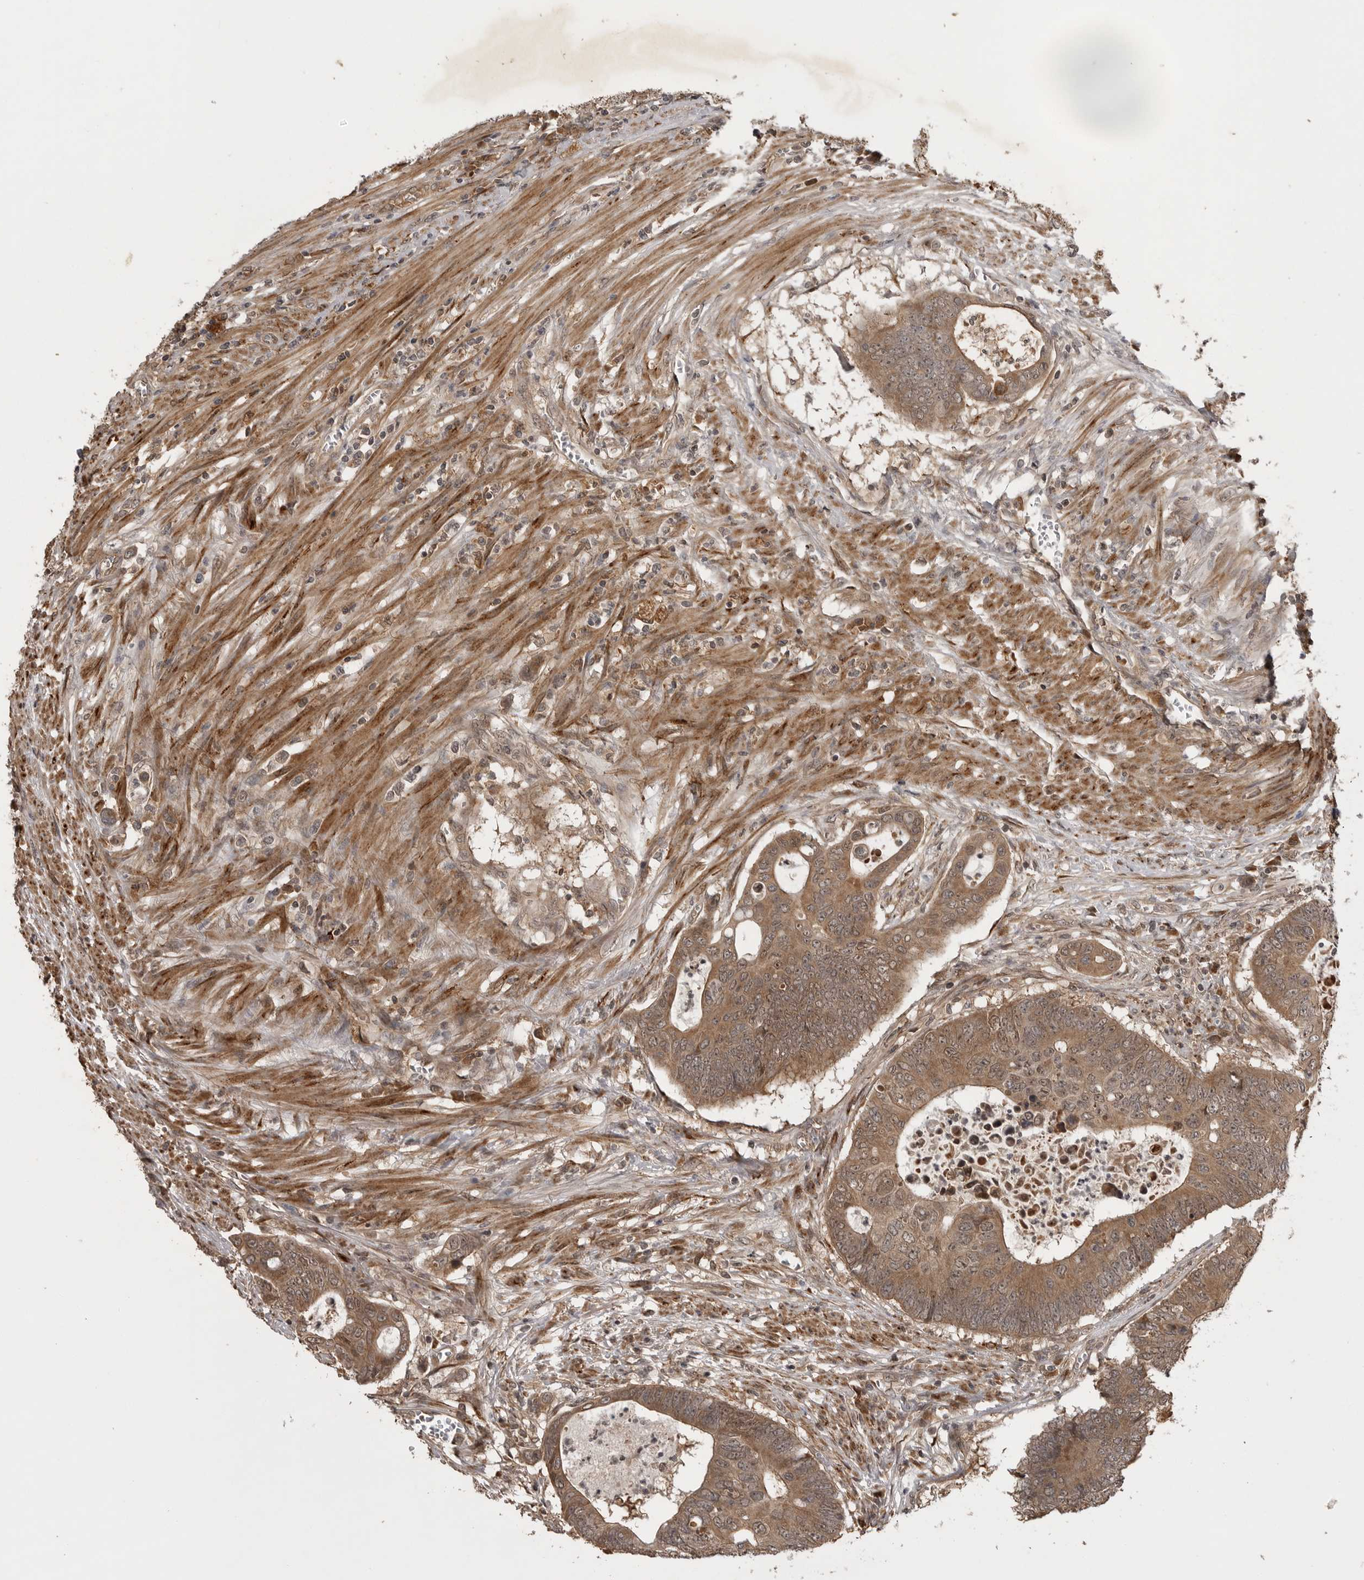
{"staining": {"intensity": "moderate", "quantity": ">75%", "location": "cytoplasmic/membranous,nuclear"}, "tissue": "colorectal cancer", "cell_type": "Tumor cells", "image_type": "cancer", "snomed": [{"axis": "morphology", "description": "Adenocarcinoma, NOS"}, {"axis": "topography", "description": "Colon"}], "caption": "Colorectal cancer was stained to show a protein in brown. There is medium levels of moderate cytoplasmic/membranous and nuclear expression in approximately >75% of tumor cells.", "gene": "AKAP7", "patient": {"sex": "male", "age": 87}}